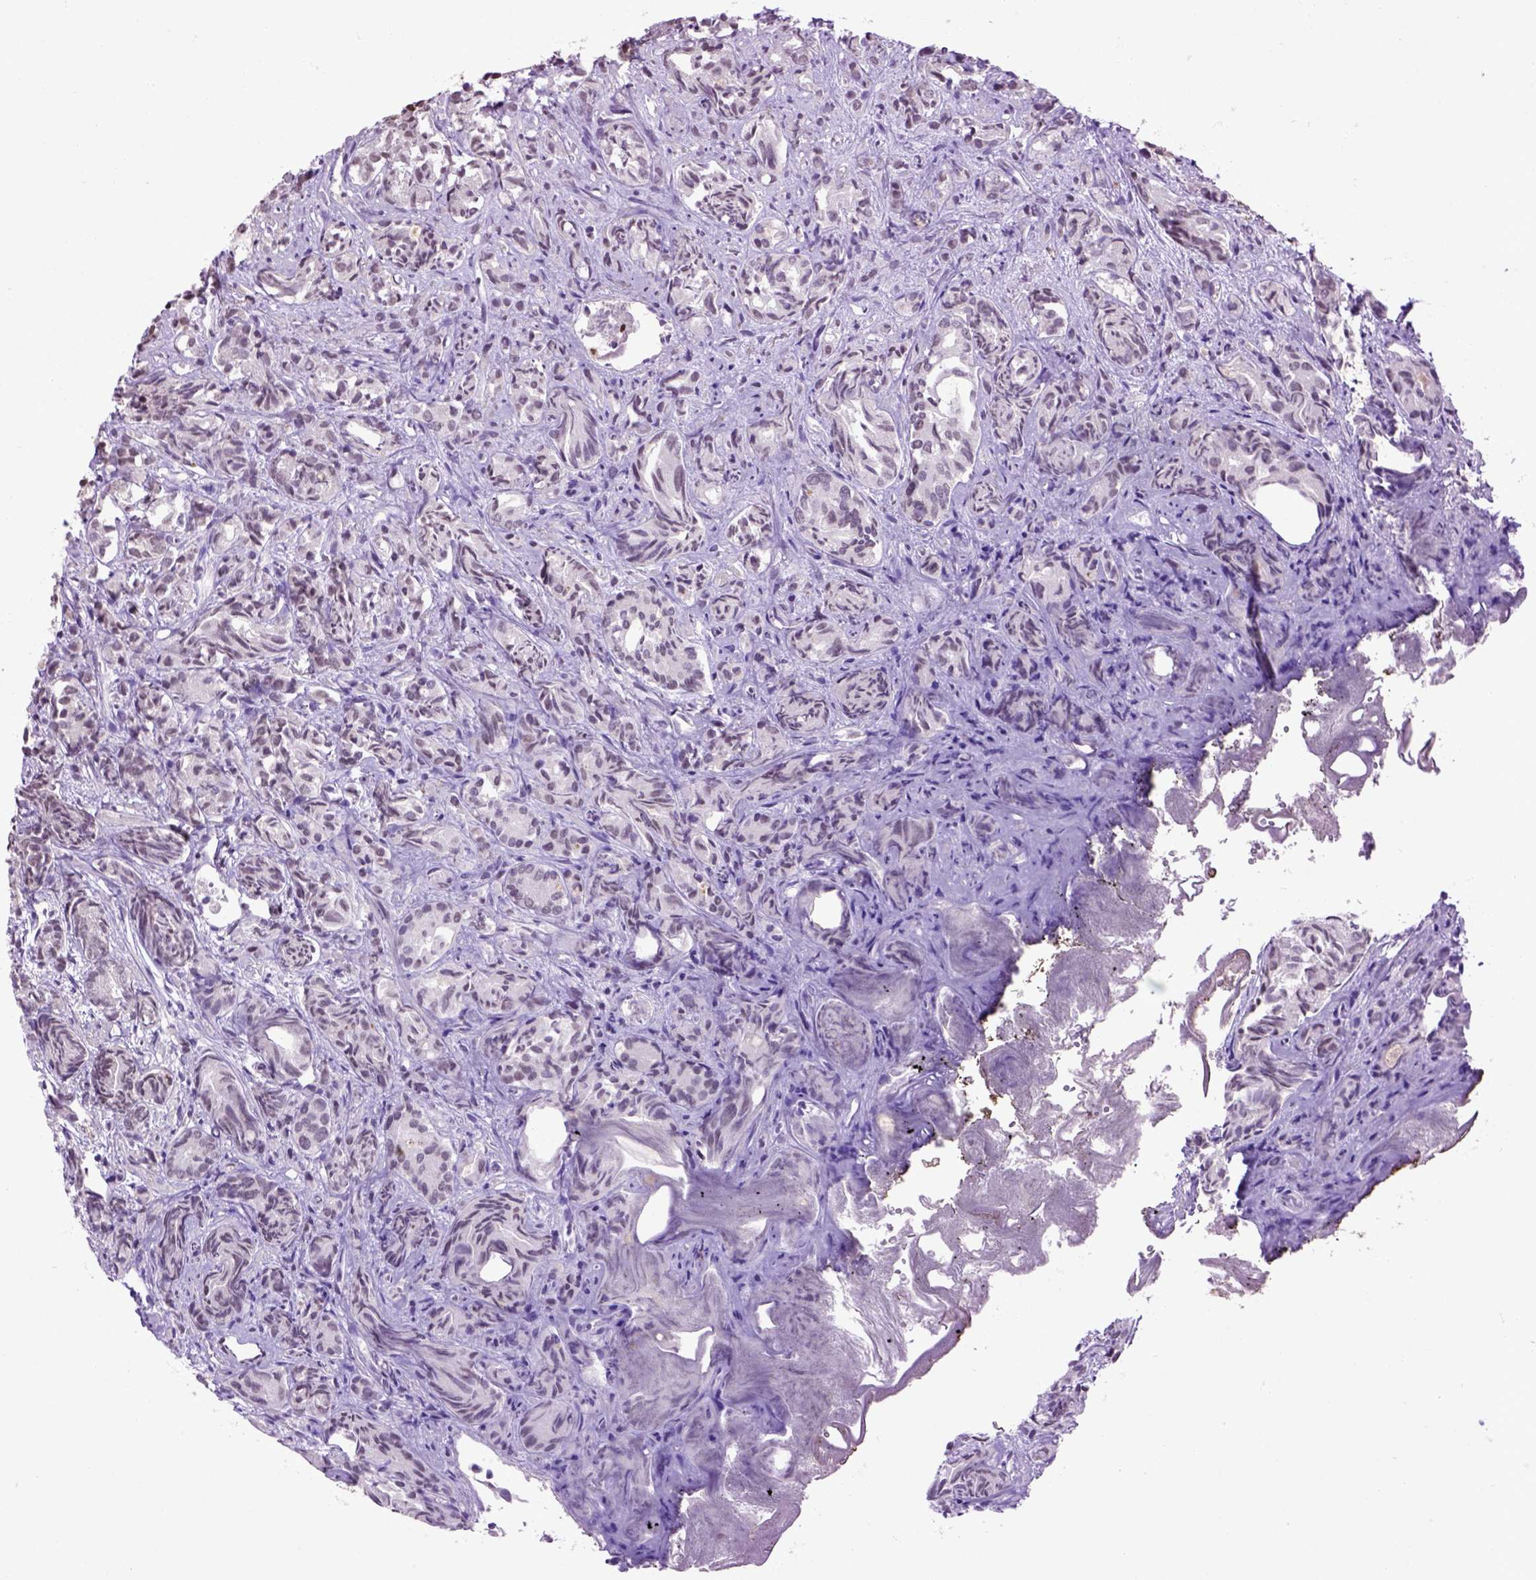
{"staining": {"intensity": "strong", "quantity": "25%-75%", "location": "nuclear"}, "tissue": "prostate cancer", "cell_type": "Tumor cells", "image_type": "cancer", "snomed": [{"axis": "morphology", "description": "Adenocarcinoma, High grade"}, {"axis": "topography", "description": "Prostate"}], "caption": "Prostate cancer tissue reveals strong nuclear positivity in approximately 25%-75% of tumor cells", "gene": "CELF1", "patient": {"sex": "male", "age": 84}}